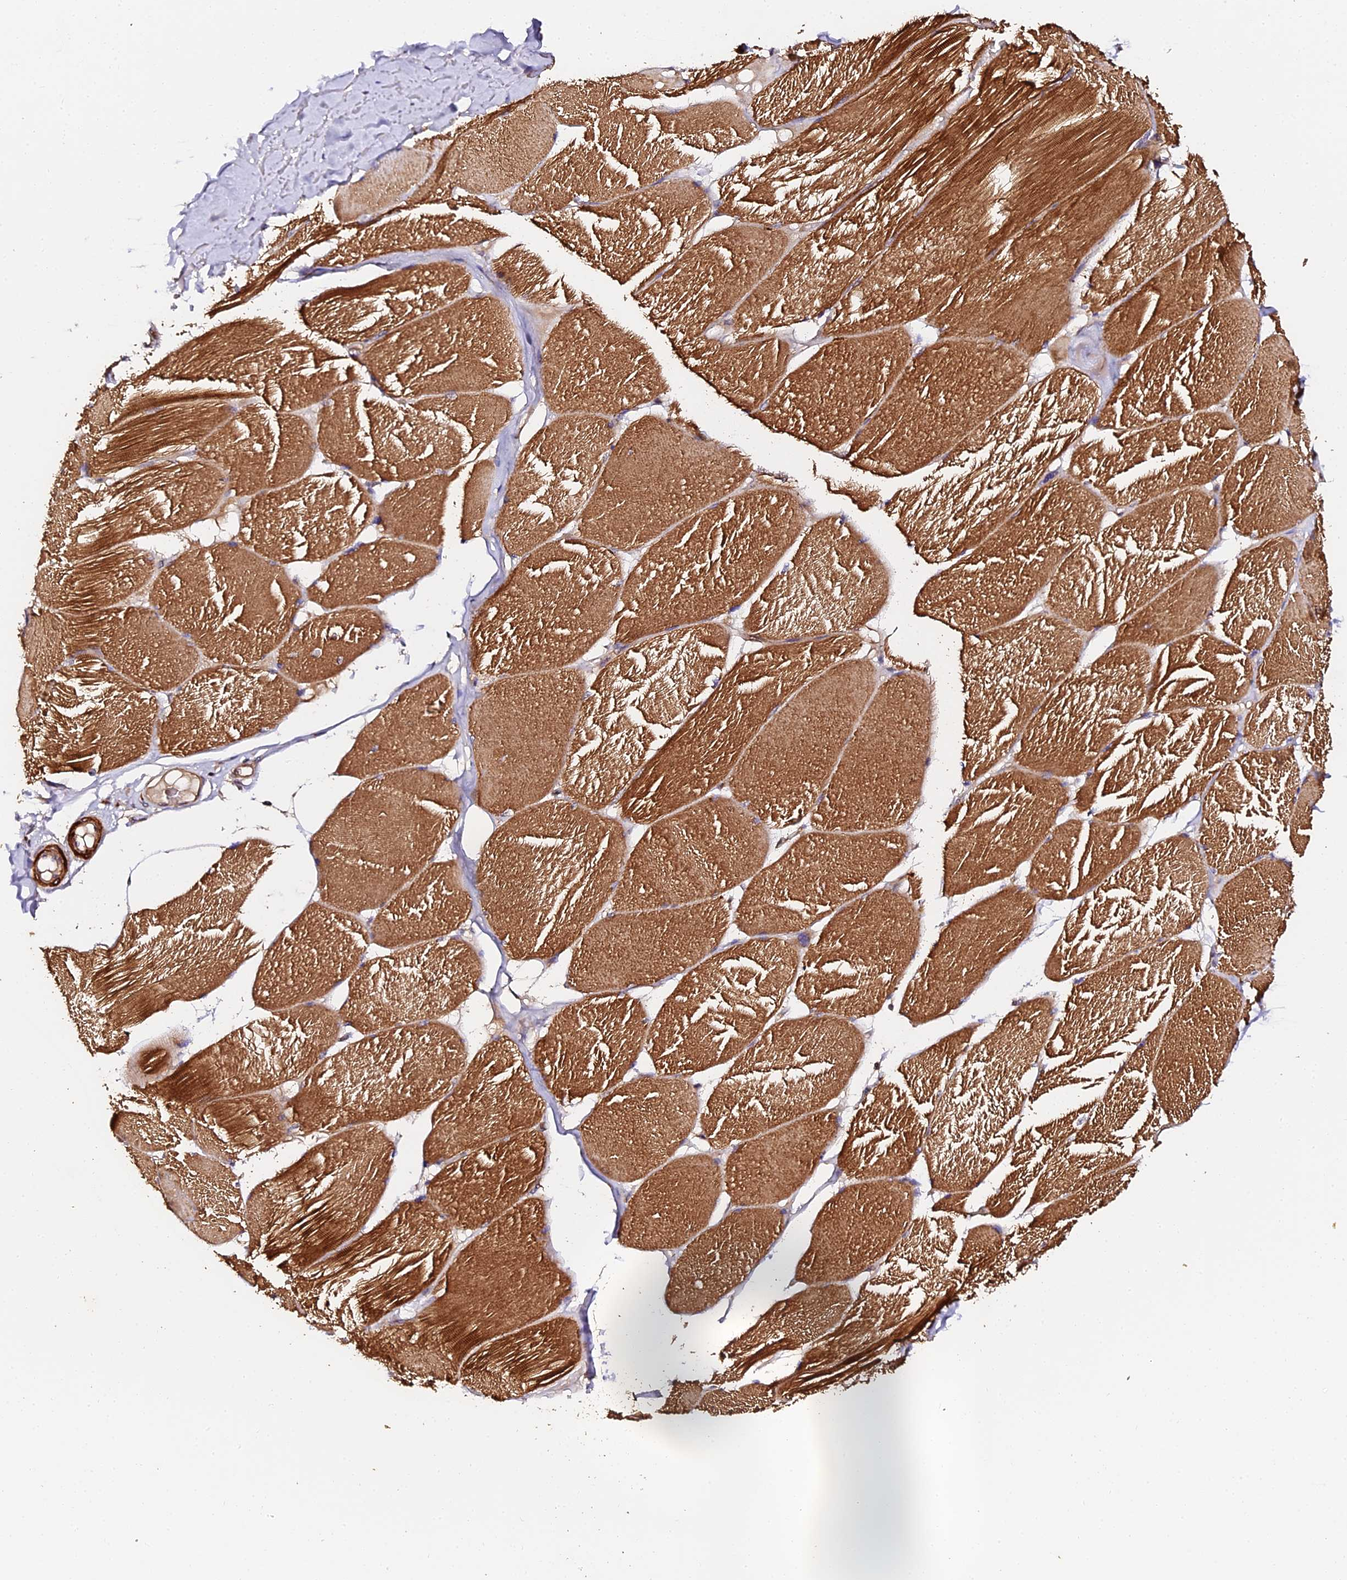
{"staining": {"intensity": "strong", "quantity": "25%-75%", "location": "cytoplasmic/membranous"}, "tissue": "skeletal muscle", "cell_type": "Myocytes", "image_type": "normal", "snomed": [{"axis": "morphology", "description": "Normal tissue, NOS"}, {"axis": "topography", "description": "Skin"}, {"axis": "topography", "description": "Skeletal muscle"}], "caption": "Immunohistochemical staining of normal skeletal muscle reveals high levels of strong cytoplasmic/membranous staining in about 25%-75% of myocytes.", "gene": "TDO2", "patient": {"sex": "male", "age": 83}}